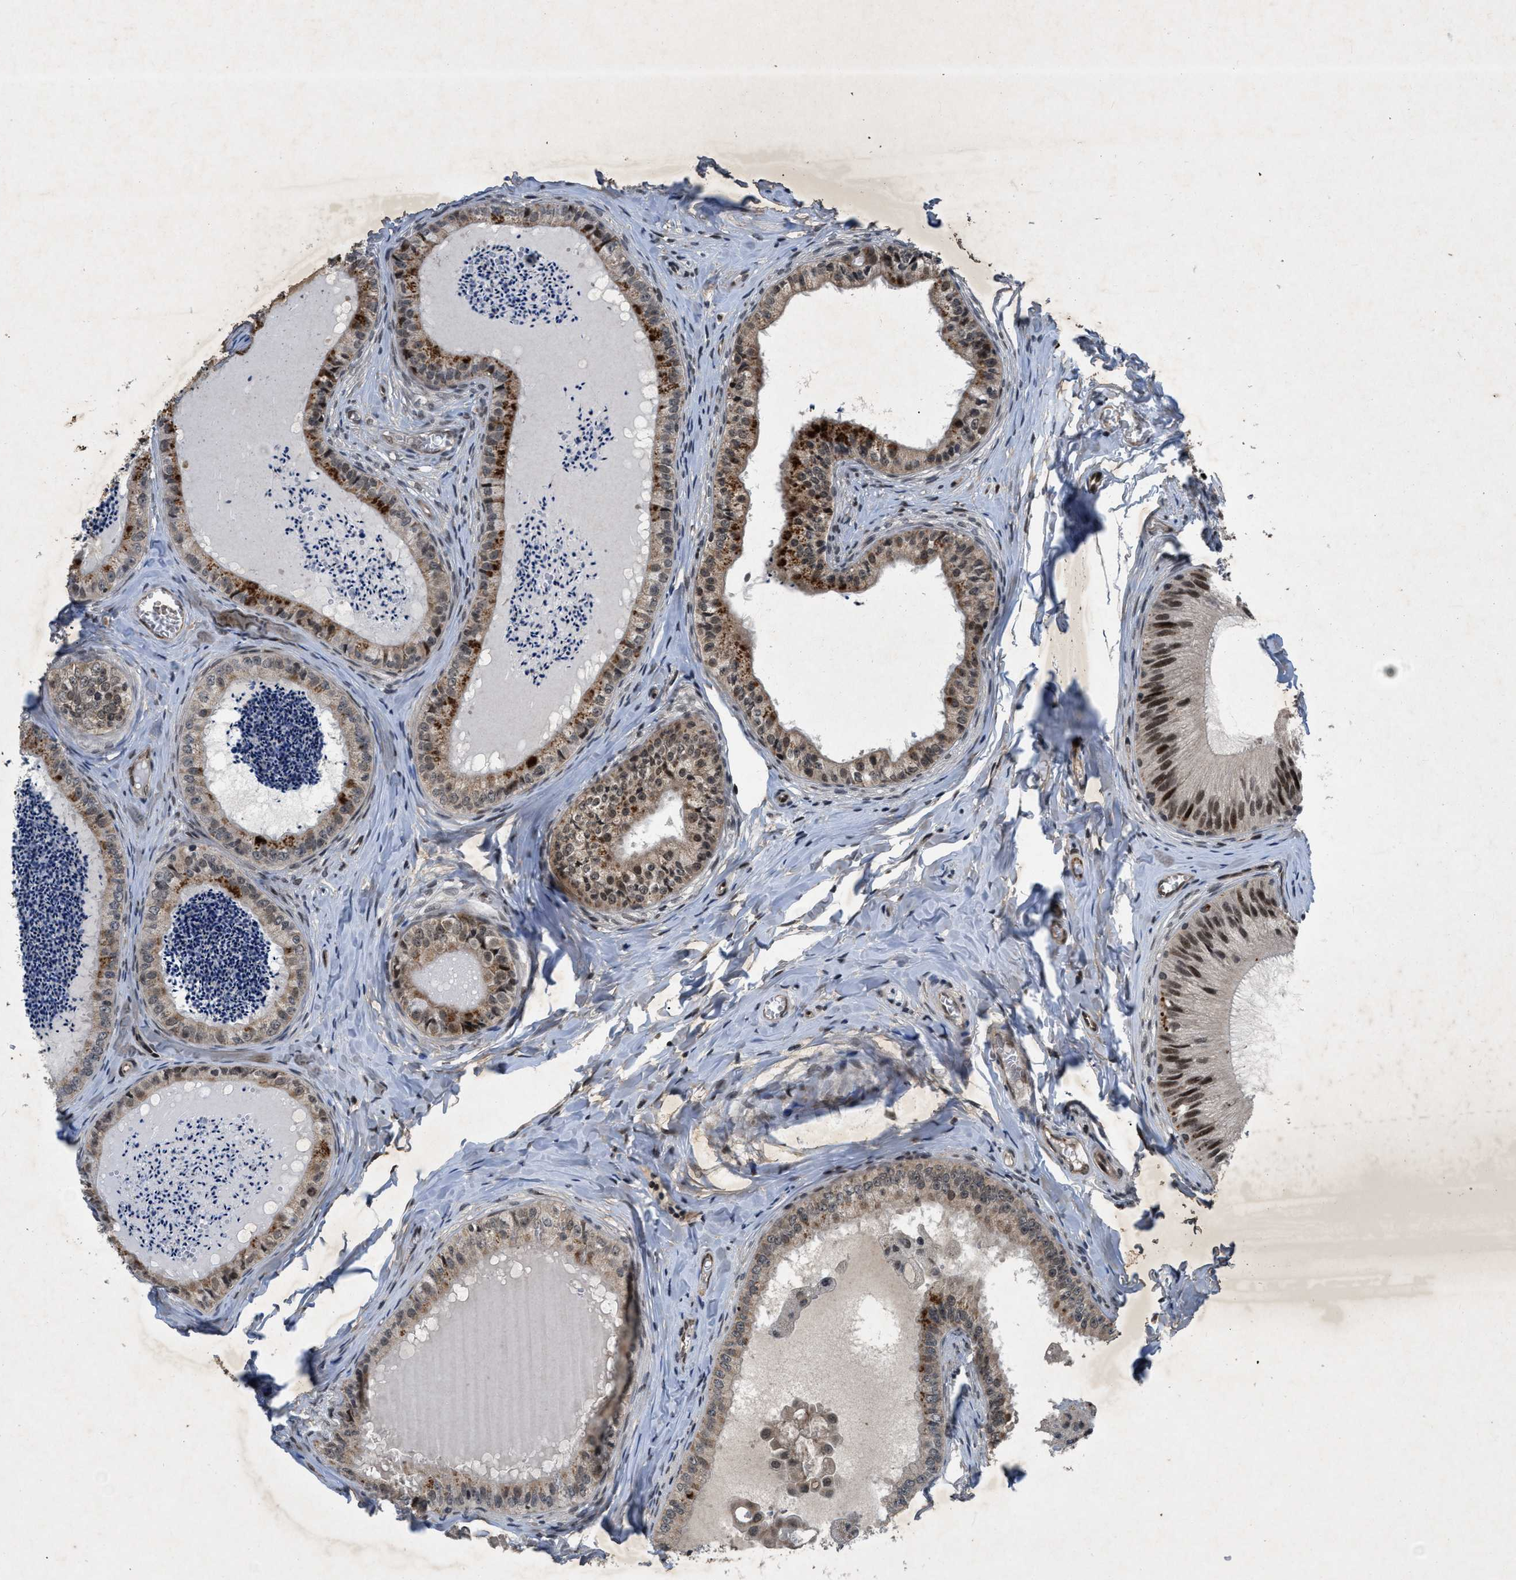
{"staining": {"intensity": "moderate", "quantity": ">75%", "location": "cytoplasmic/membranous,nuclear"}, "tissue": "epididymis", "cell_type": "Glandular cells", "image_type": "normal", "snomed": [{"axis": "morphology", "description": "Normal tissue, NOS"}, {"axis": "topography", "description": "Epididymis"}], "caption": "About >75% of glandular cells in normal human epididymis display moderate cytoplasmic/membranous,nuclear protein staining as visualized by brown immunohistochemical staining.", "gene": "ZNHIT1", "patient": {"sex": "male", "age": 31}}